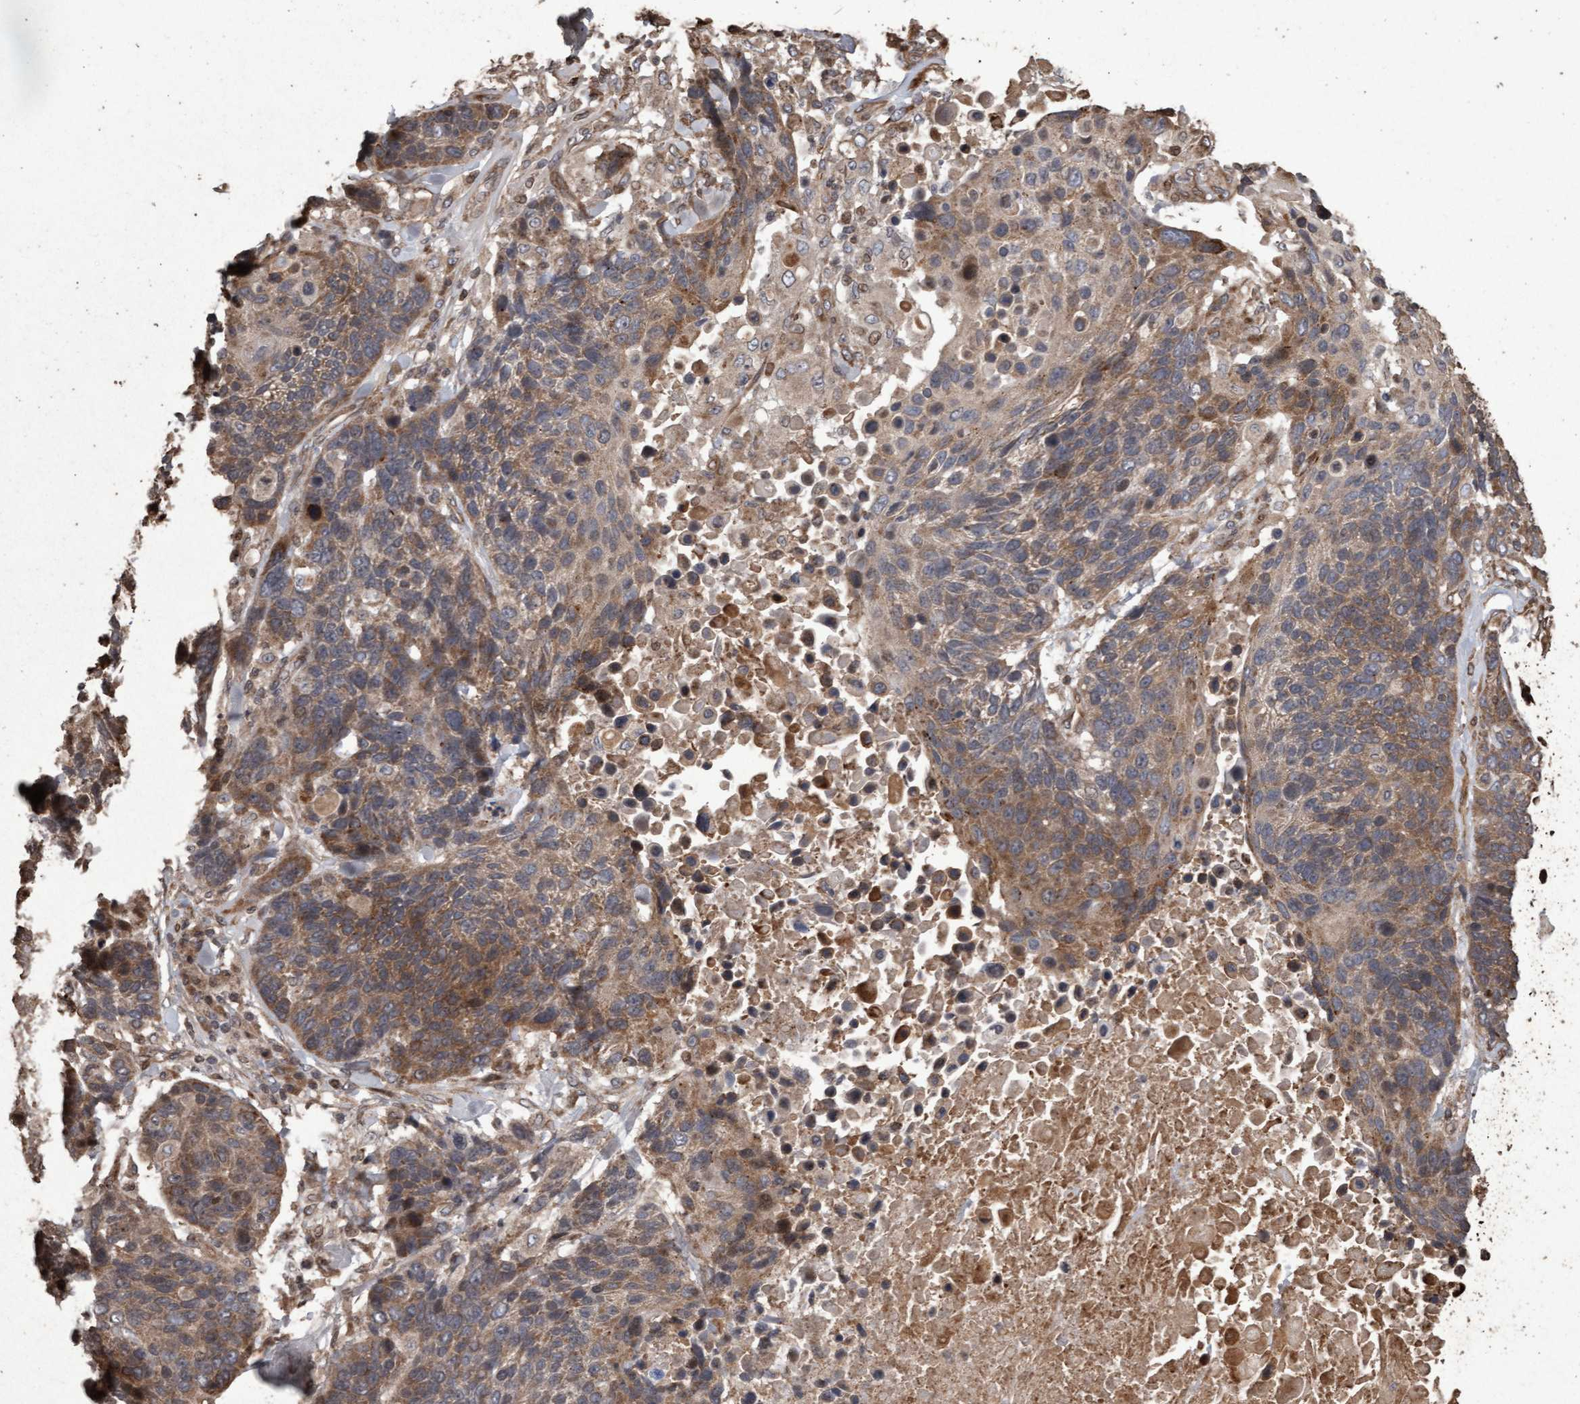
{"staining": {"intensity": "moderate", "quantity": "25%-75%", "location": "cytoplasmic/membranous"}, "tissue": "lung cancer", "cell_type": "Tumor cells", "image_type": "cancer", "snomed": [{"axis": "morphology", "description": "Squamous cell carcinoma, NOS"}, {"axis": "topography", "description": "Lung"}], "caption": "A brown stain labels moderate cytoplasmic/membranous positivity of a protein in human lung squamous cell carcinoma tumor cells. (DAB IHC, brown staining for protein, blue staining for nuclei).", "gene": "OSBP2", "patient": {"sex": "male", "age": 65}}